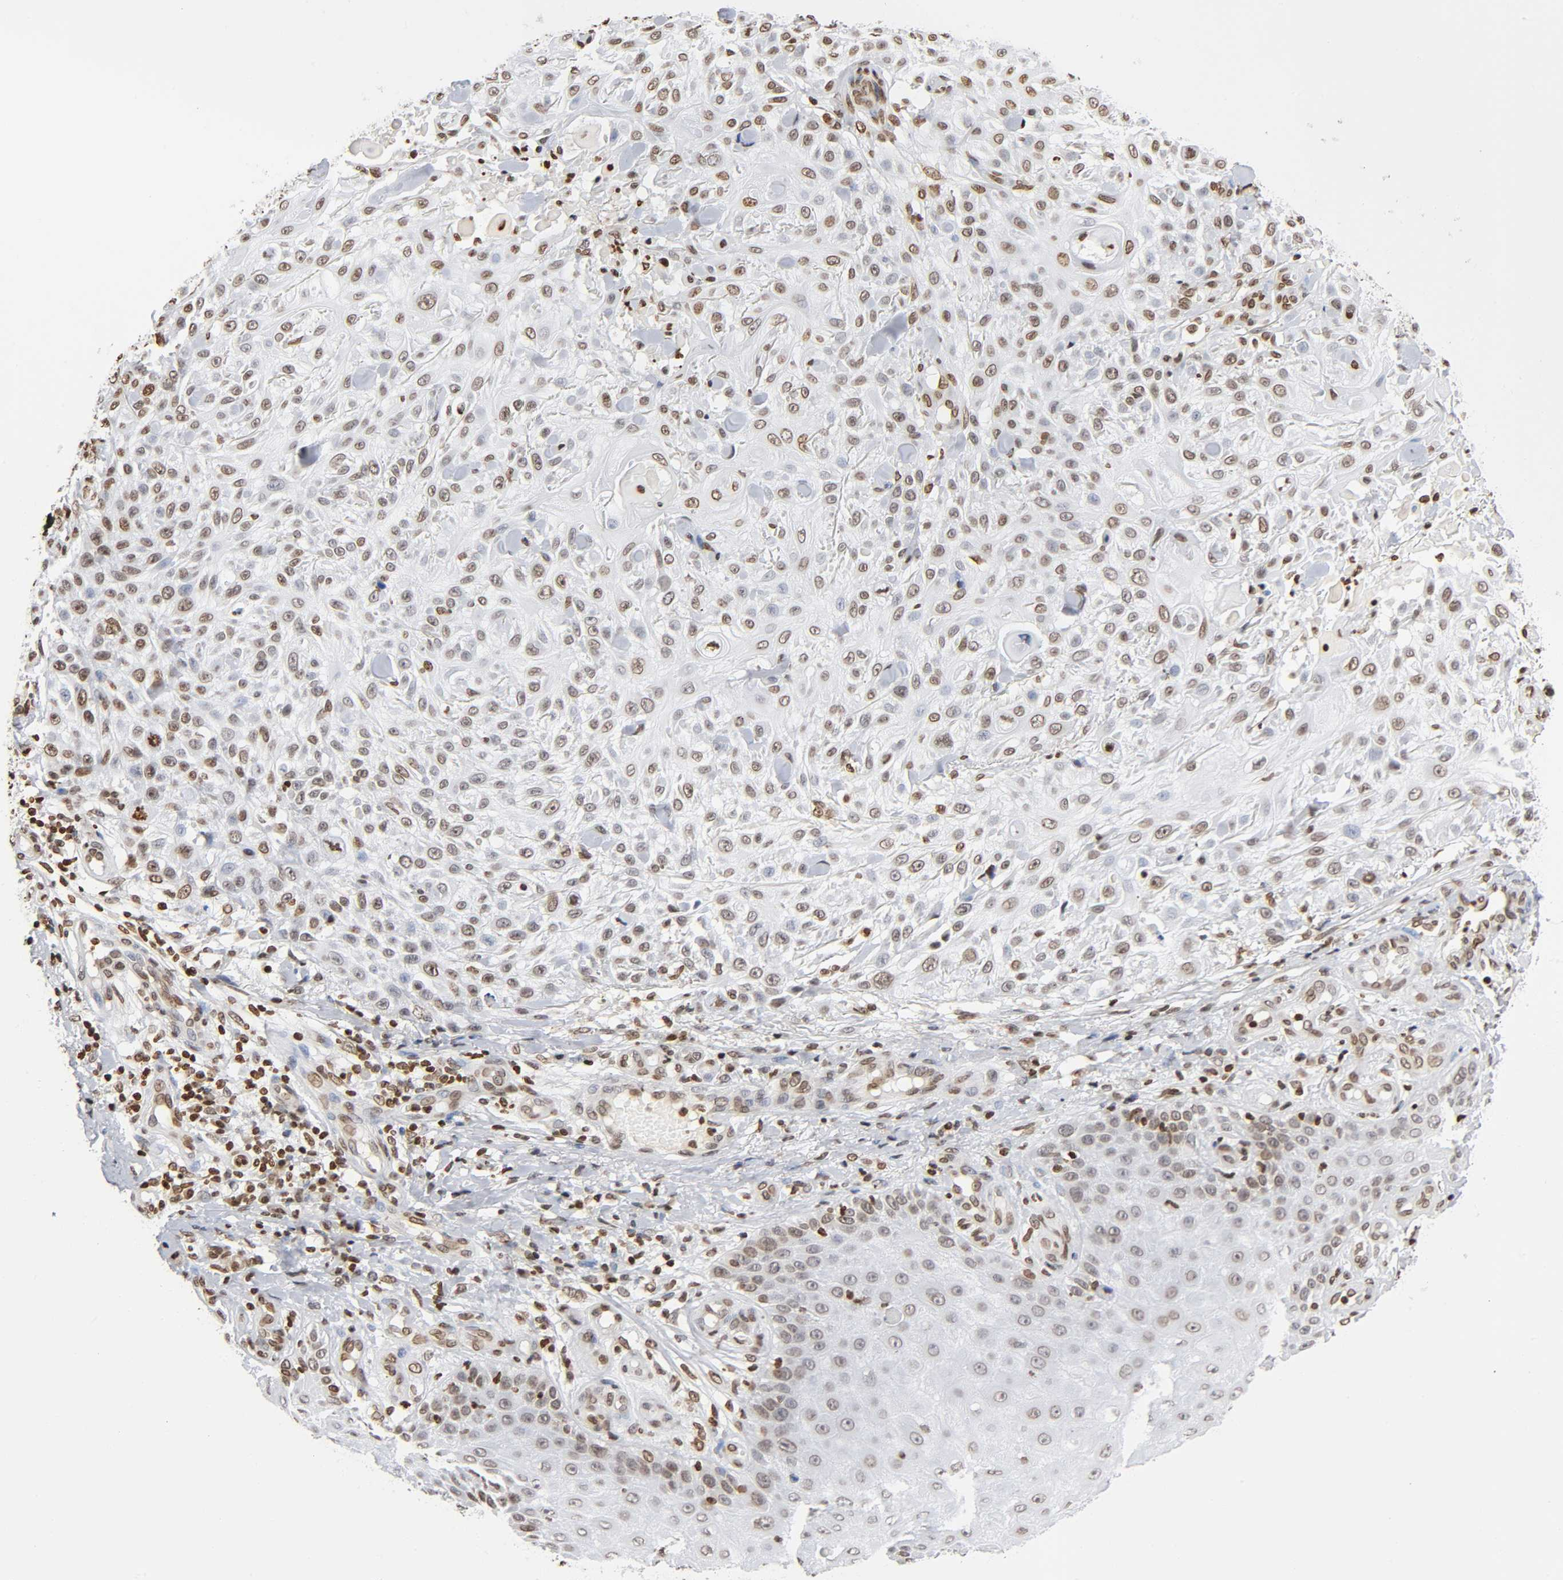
{"staining": {"intensity": "moderate", "quantity": ">75%", "location": "nuclear"}, "tissue": "skin cancer", "cell_type": "Tumor cells", "image_type": "cancer", "snomed": [{"axis": "morphology", "description": "Squamous cell carcinoma, NOS"}, {"axis": "topography", "description": "Skin"}], "caption": "A medium amount of moderate nuclear positivity is appreciated in approximately >75% of tumor cells in skin cancer (squamous cell carcinoma) tissue.", "gene": "HOXA6", "patient": {"sex": "female", "age": 42}}